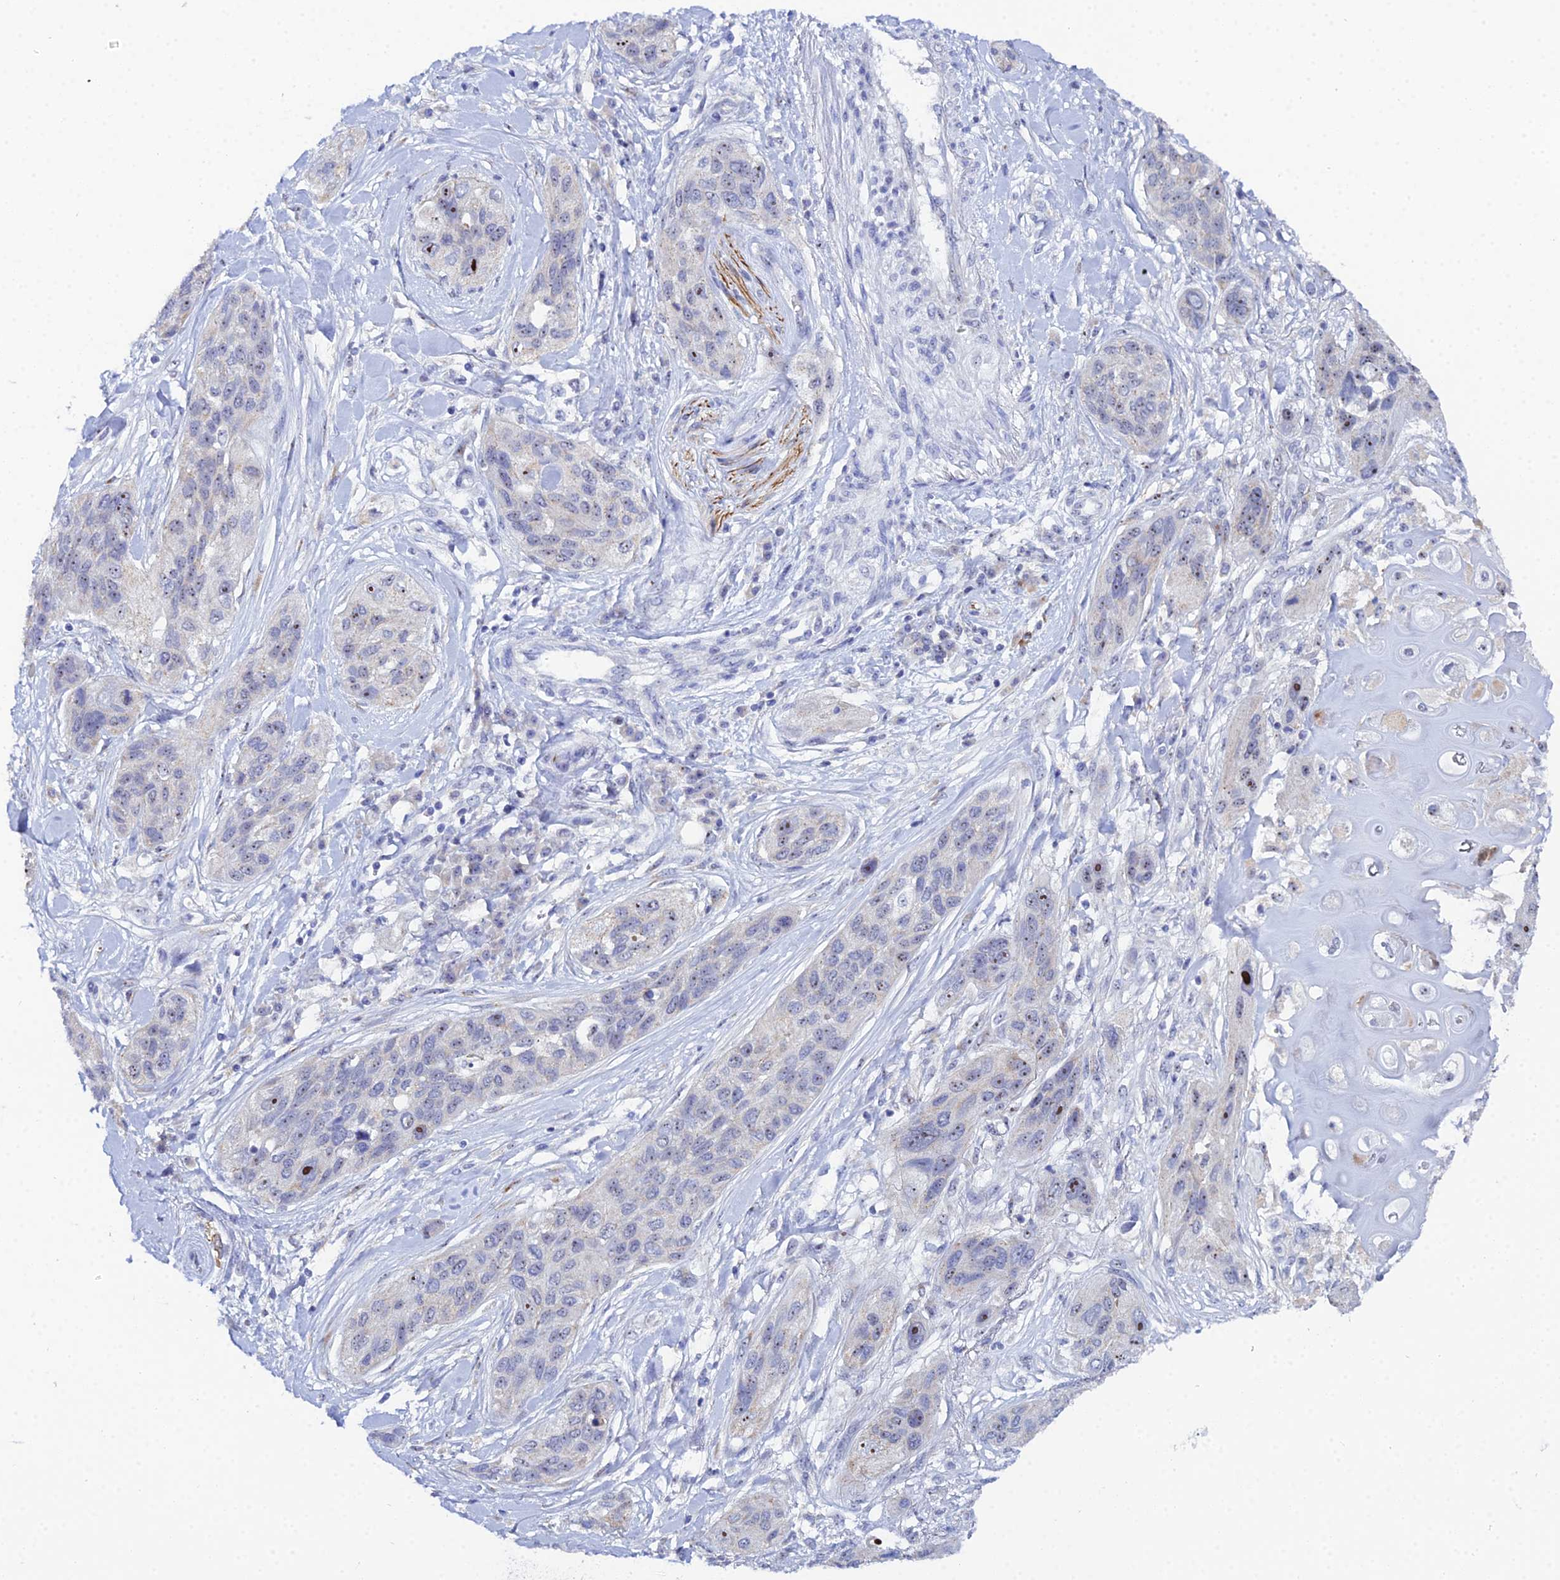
{"staining": {"intensity": "moderate", "quantity": "<25%", "location": "nuclear"}, "tissue": "lung cancer", "cell_type": "Tumor cells", "image_type": "cancer", "snomed": [{"axis": "morphology", "description": "Squamous cell carcinoma, NOS"}, {"axis": "topography", "description": "Lung"}], "caption": "Lung cancer stained with a brown dye reveals moderate nuclear positive positivity in about <25% of tumor cells.", "gene": "PLPP4", "patient": {"sex": "female", "age": 70}}